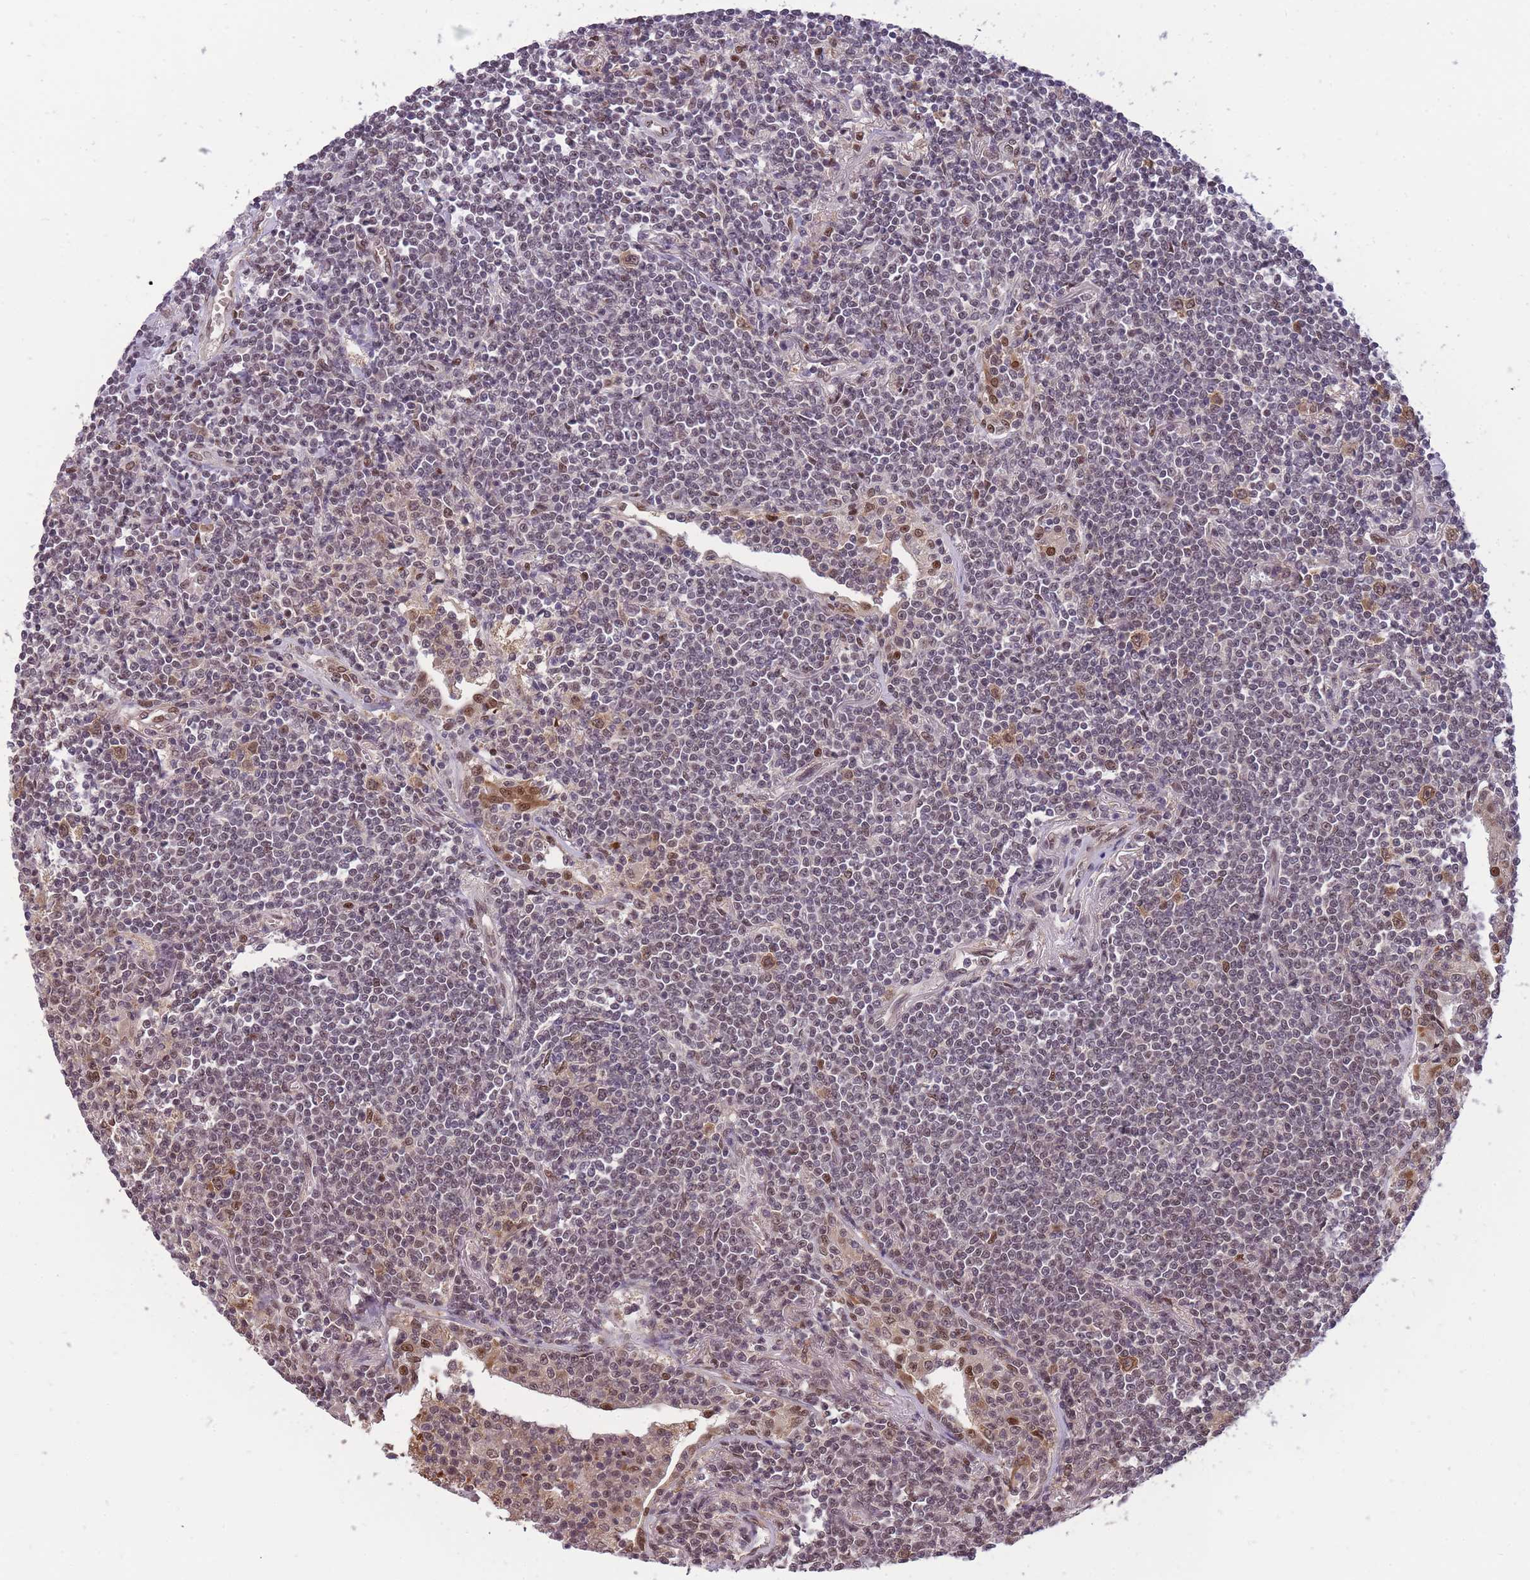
{"staining": {"intensity": "weak", "quantity": "<25%", "location": "nuclear"}, "tissue": "lymphoma", "cell_type": "Tumor cells", "image_type": "cancer", "snomed": [{"axis": "morphology", "description": "Malignant lymphoma, non-Hodgkin's type, Low grade"}, {"axis": "topography", "description": "Lung"}], "caption": "IHC of human lymphoma shows no positivity in tumor cells.", "gene": "CDIP1", "patient": {"sex": "female", "age": 71}}